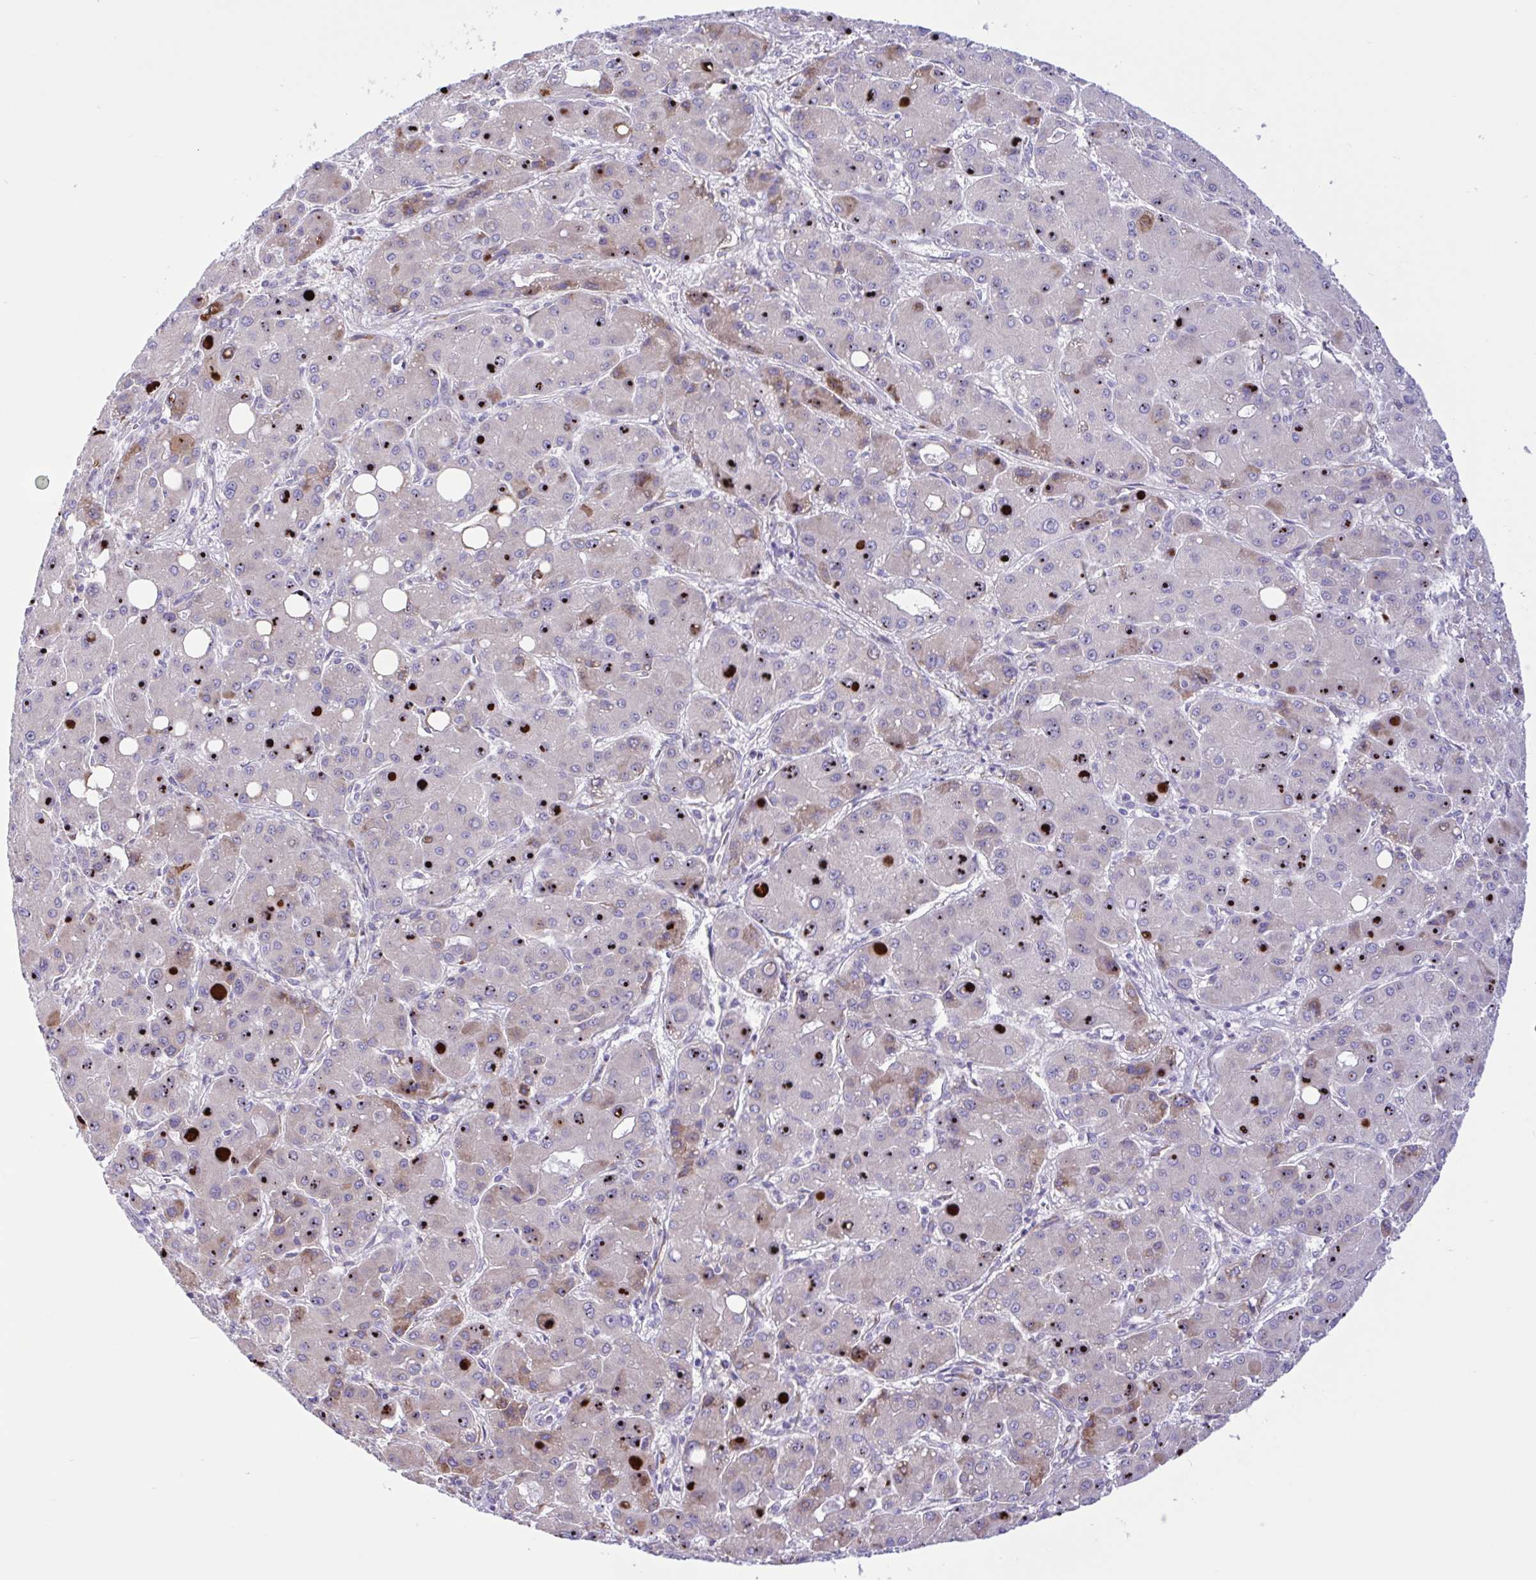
{"staining": {"intensity": "weak", "quantity": "<25%", "location": "cytoplasmic/membranous"}, "tissue": "liver cancer", "cell_type": "Tumor cells", "image_type": "cancer", "snomed": [{"axis": "morphology", "description": "Carcinoma, Hepatocellular, NOS"}, {"axis": "topography", "description": "Liver"}], "caption": "The histopathology image demonstrates no staining of tumor cells in liver hepatocellular carcinoma.", "gene": "DSC3", "patient": {"sex": "male", "age": 55}}